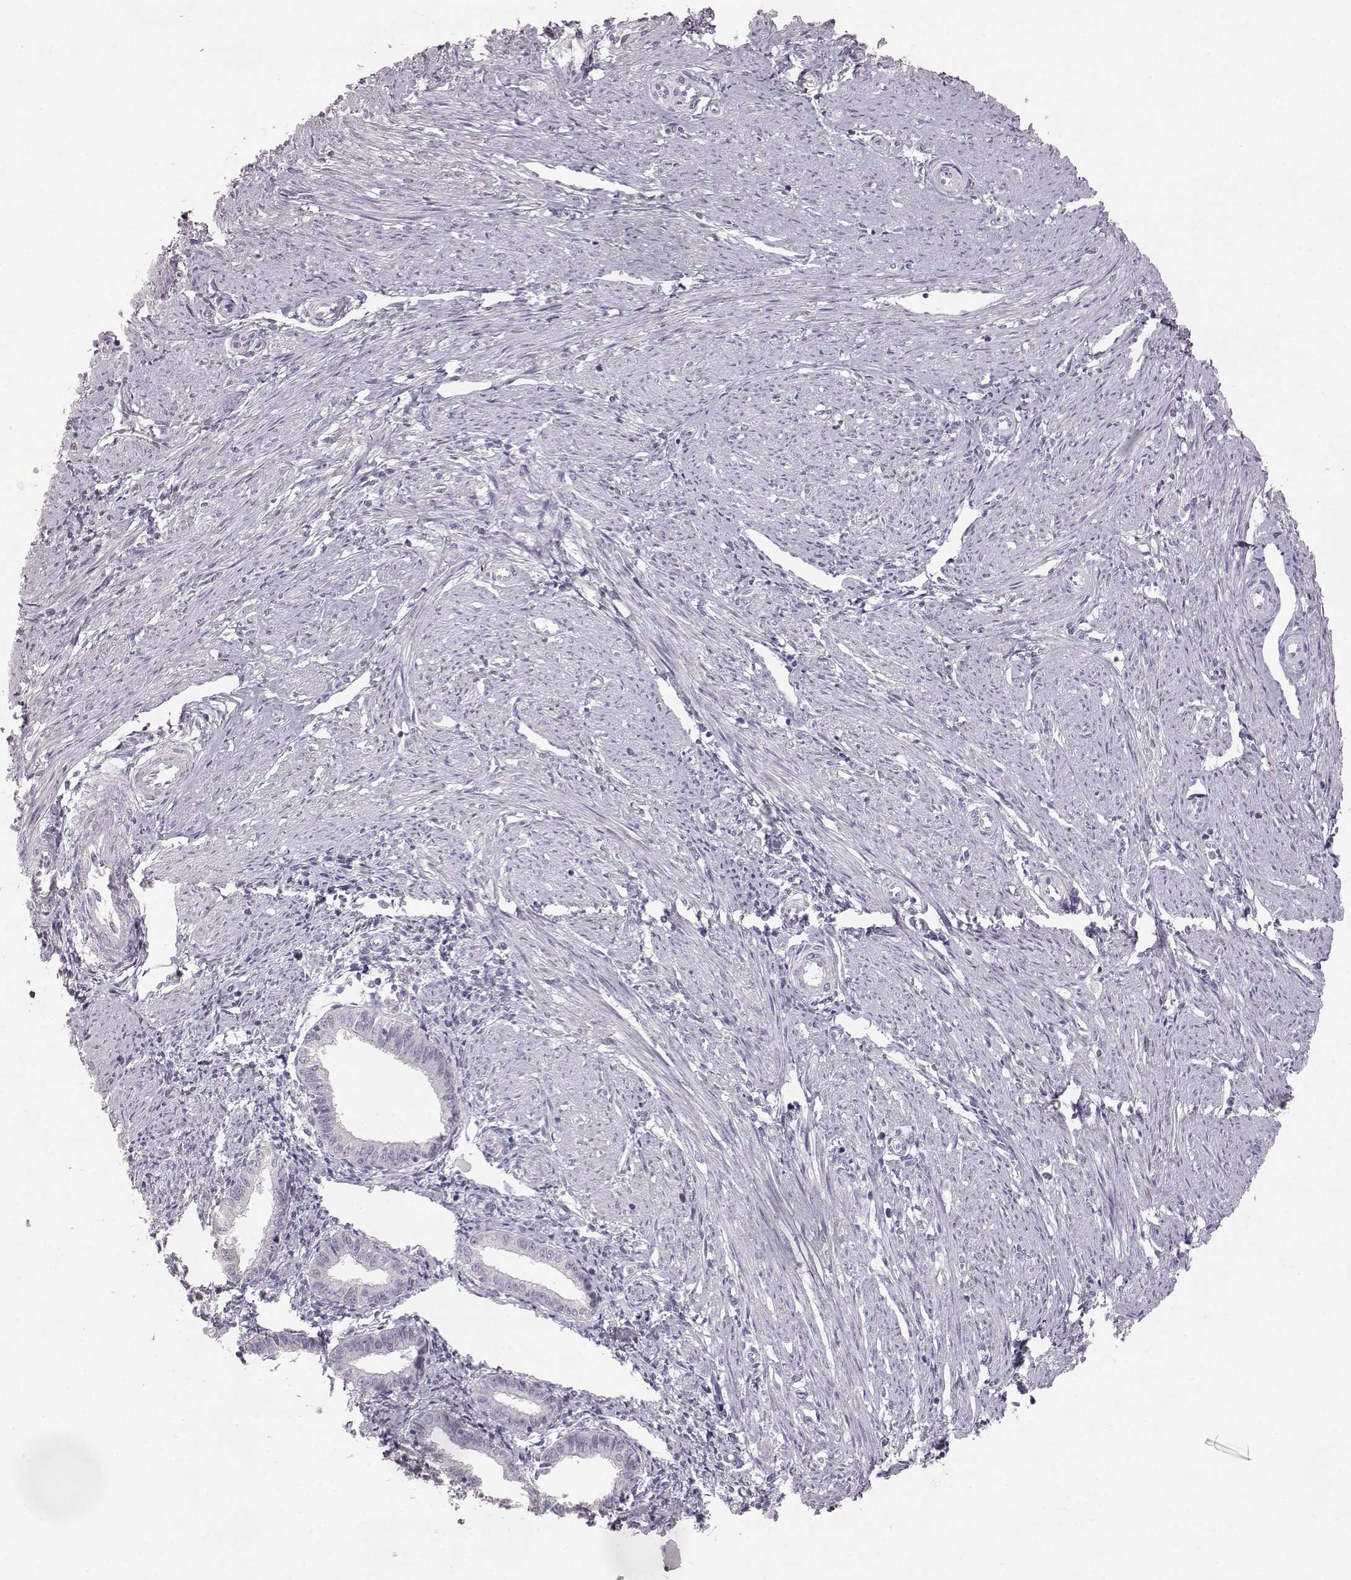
{"staining": {"intensity": "negative", "quantity": "none", "location": "none"}, "tissue": "endometrium", "cell_type": "Cells in endometrial stroma", "image_type": "normal", "snomed": [{"axis": "morphology", "description": "Normal tissue, NOS"}, {"axis": "topography", "description": "Endometrium"}], "caption": "Endometrium was stained to show a protein in brown. There is no significant expression in cells in endometrial stroma. Brightfield microscopy of immunohistochemistry stained with DAB (brown) and hematoxylin (blue), captured at high magnification.", "gene": "KRT31", "patient": {"sex": "female", "age": 37}}